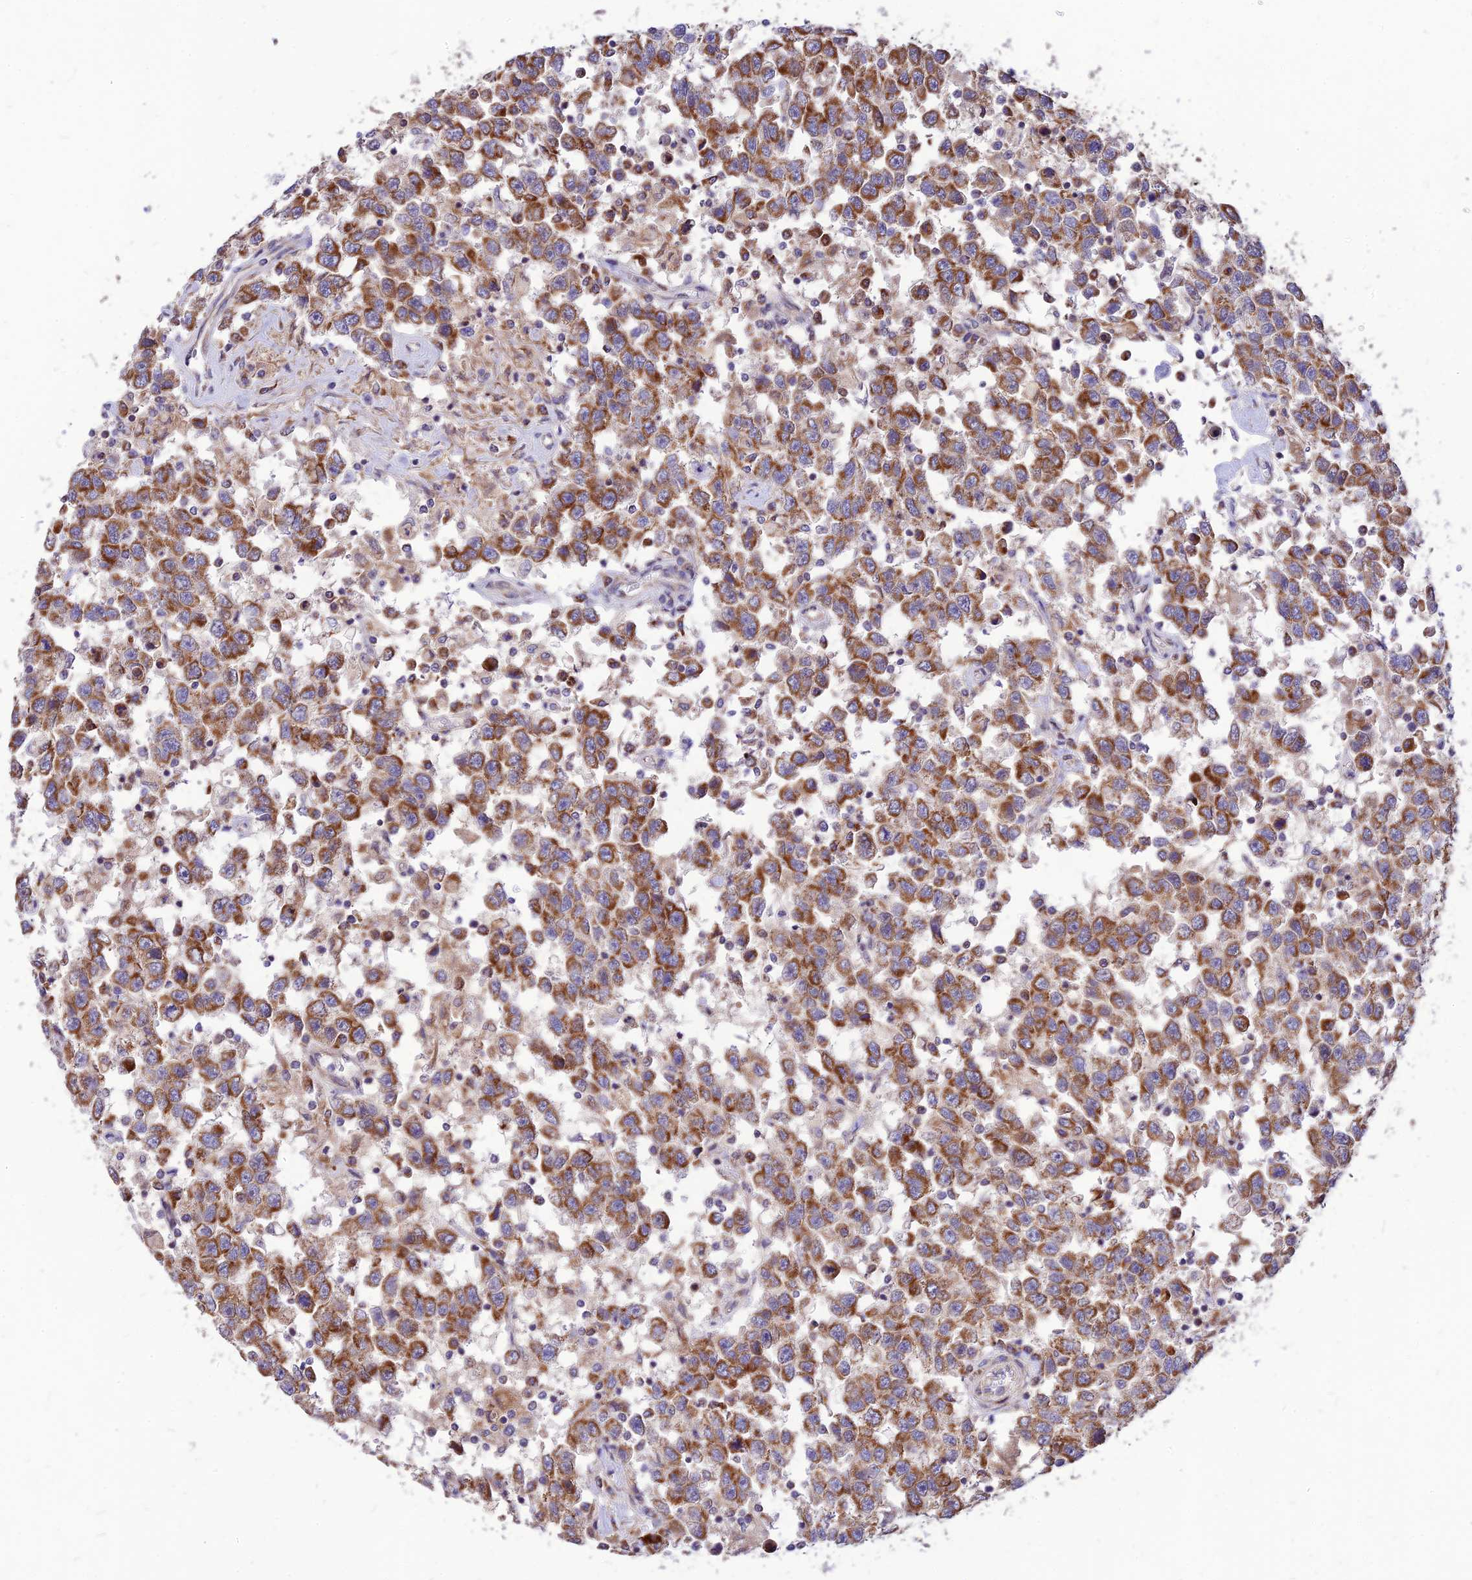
{"staining": {"intensity": "moderate", "quantity": ">75%", "location": "cytoplasmic/membranous"}, "tissue": "testis cancer", "cell_type": "Tumor cells", "image_type": "cancer", "snomed": [{"axis": "morphology", "description": "Seminoma, NOS"}, {"axis": "topography", "description": "Testis"}], "caption": "Approximately >75% of tumor cells in human seminoma (testis) exhibit moderate cytoplasmic/membranous protein positivity as visualized by brown immunohistochemical staining.", "gene": "ECI1", "patient": {"sex": "male", "age": 41}}